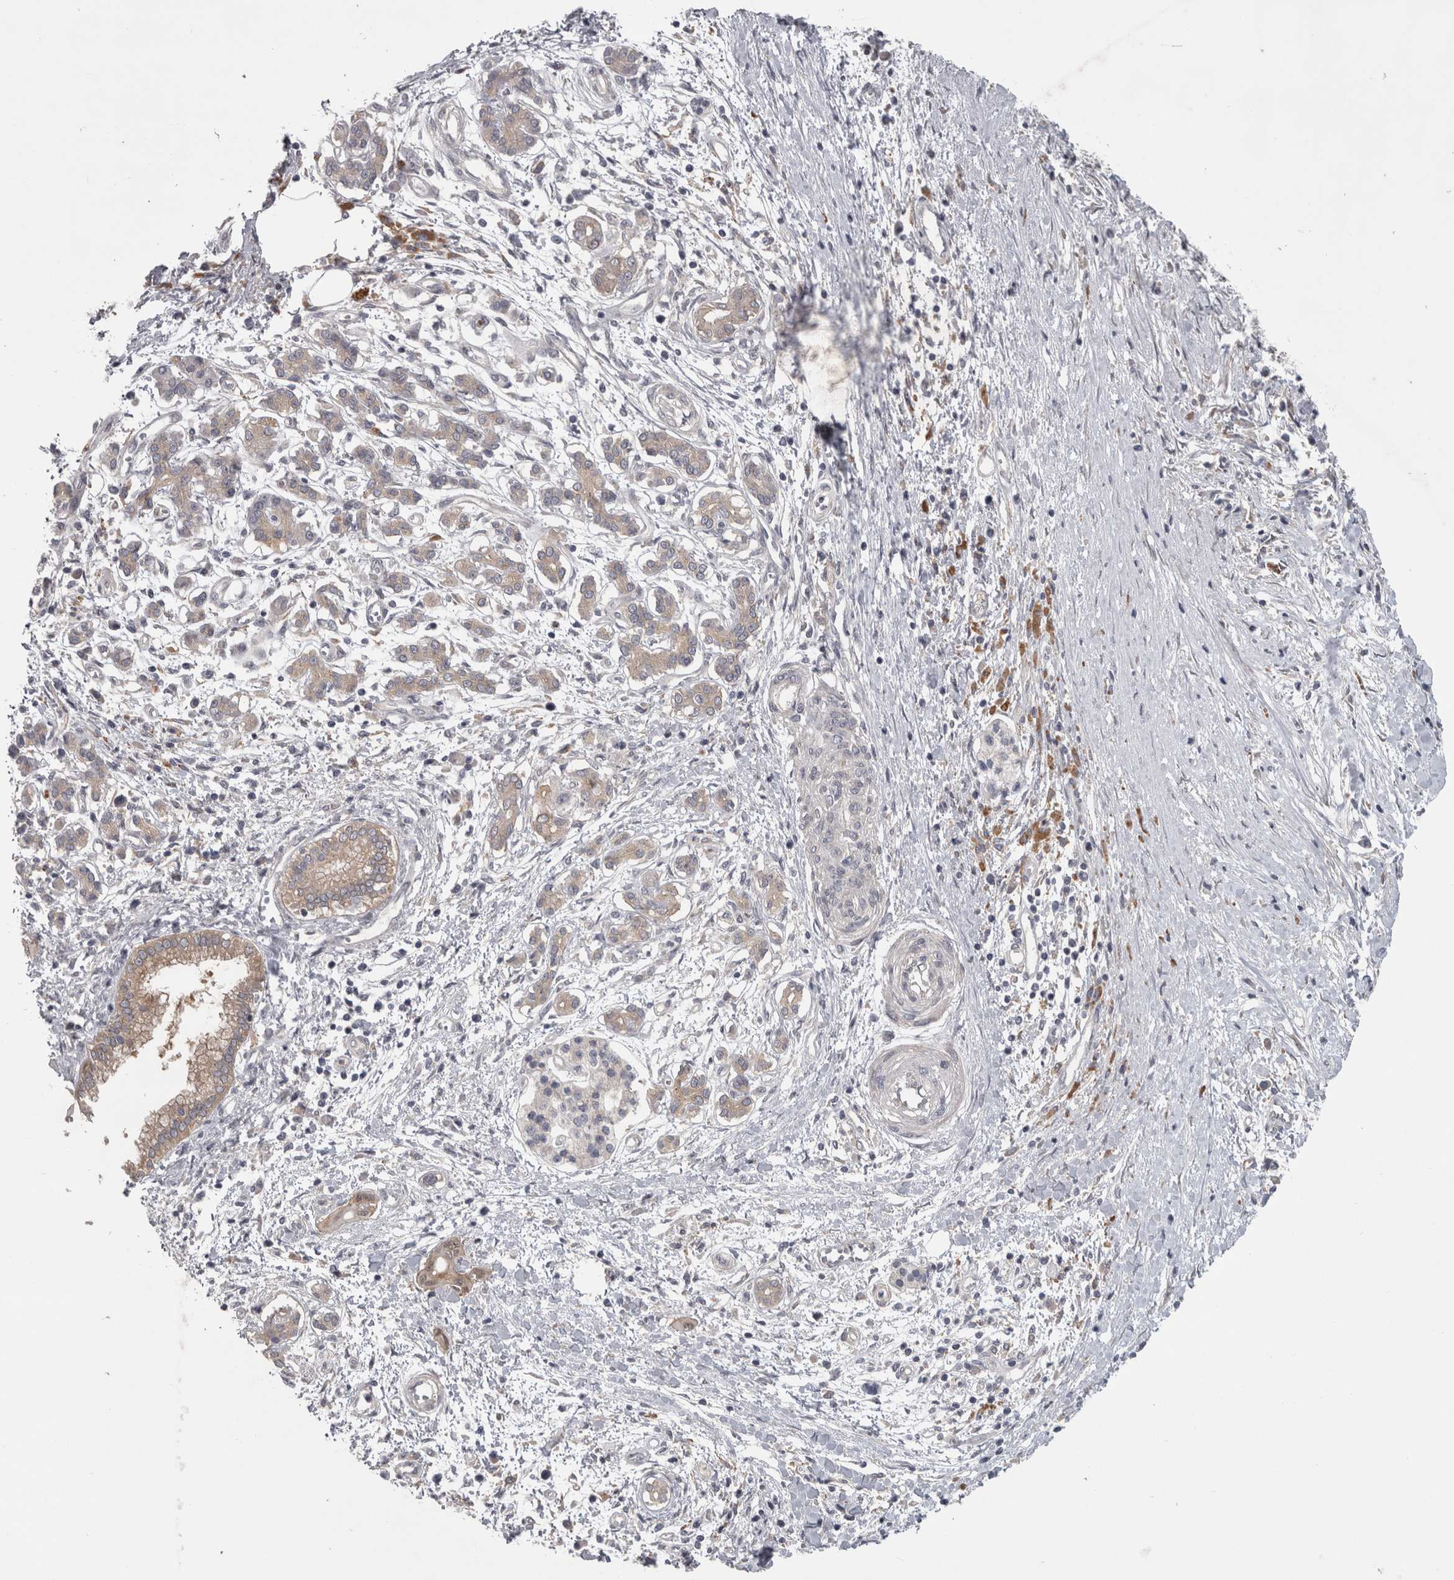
{"staining": {"intensity": "moderate", "quantity": "25%-75%", "location": "cytoplasmic/membranous"}, "tissue": "pancreatic cancer", "cell_type": "Tumor cells", "image_type": "cancer", "snomed": [{"axis": "morphology", "description": "Adenocarcinoma, NOS"}, {"axis": "topography", "description": "Pancreas"}], "caption": "Protein positivity by IHC displays moderate cytoplasmic/membranous expression in approximately 25%-75% of tumor cells in adenocarcinoma (pancreatic).", "gene": "PRKCI", "patient": {"sex": "male", "age": 58}}